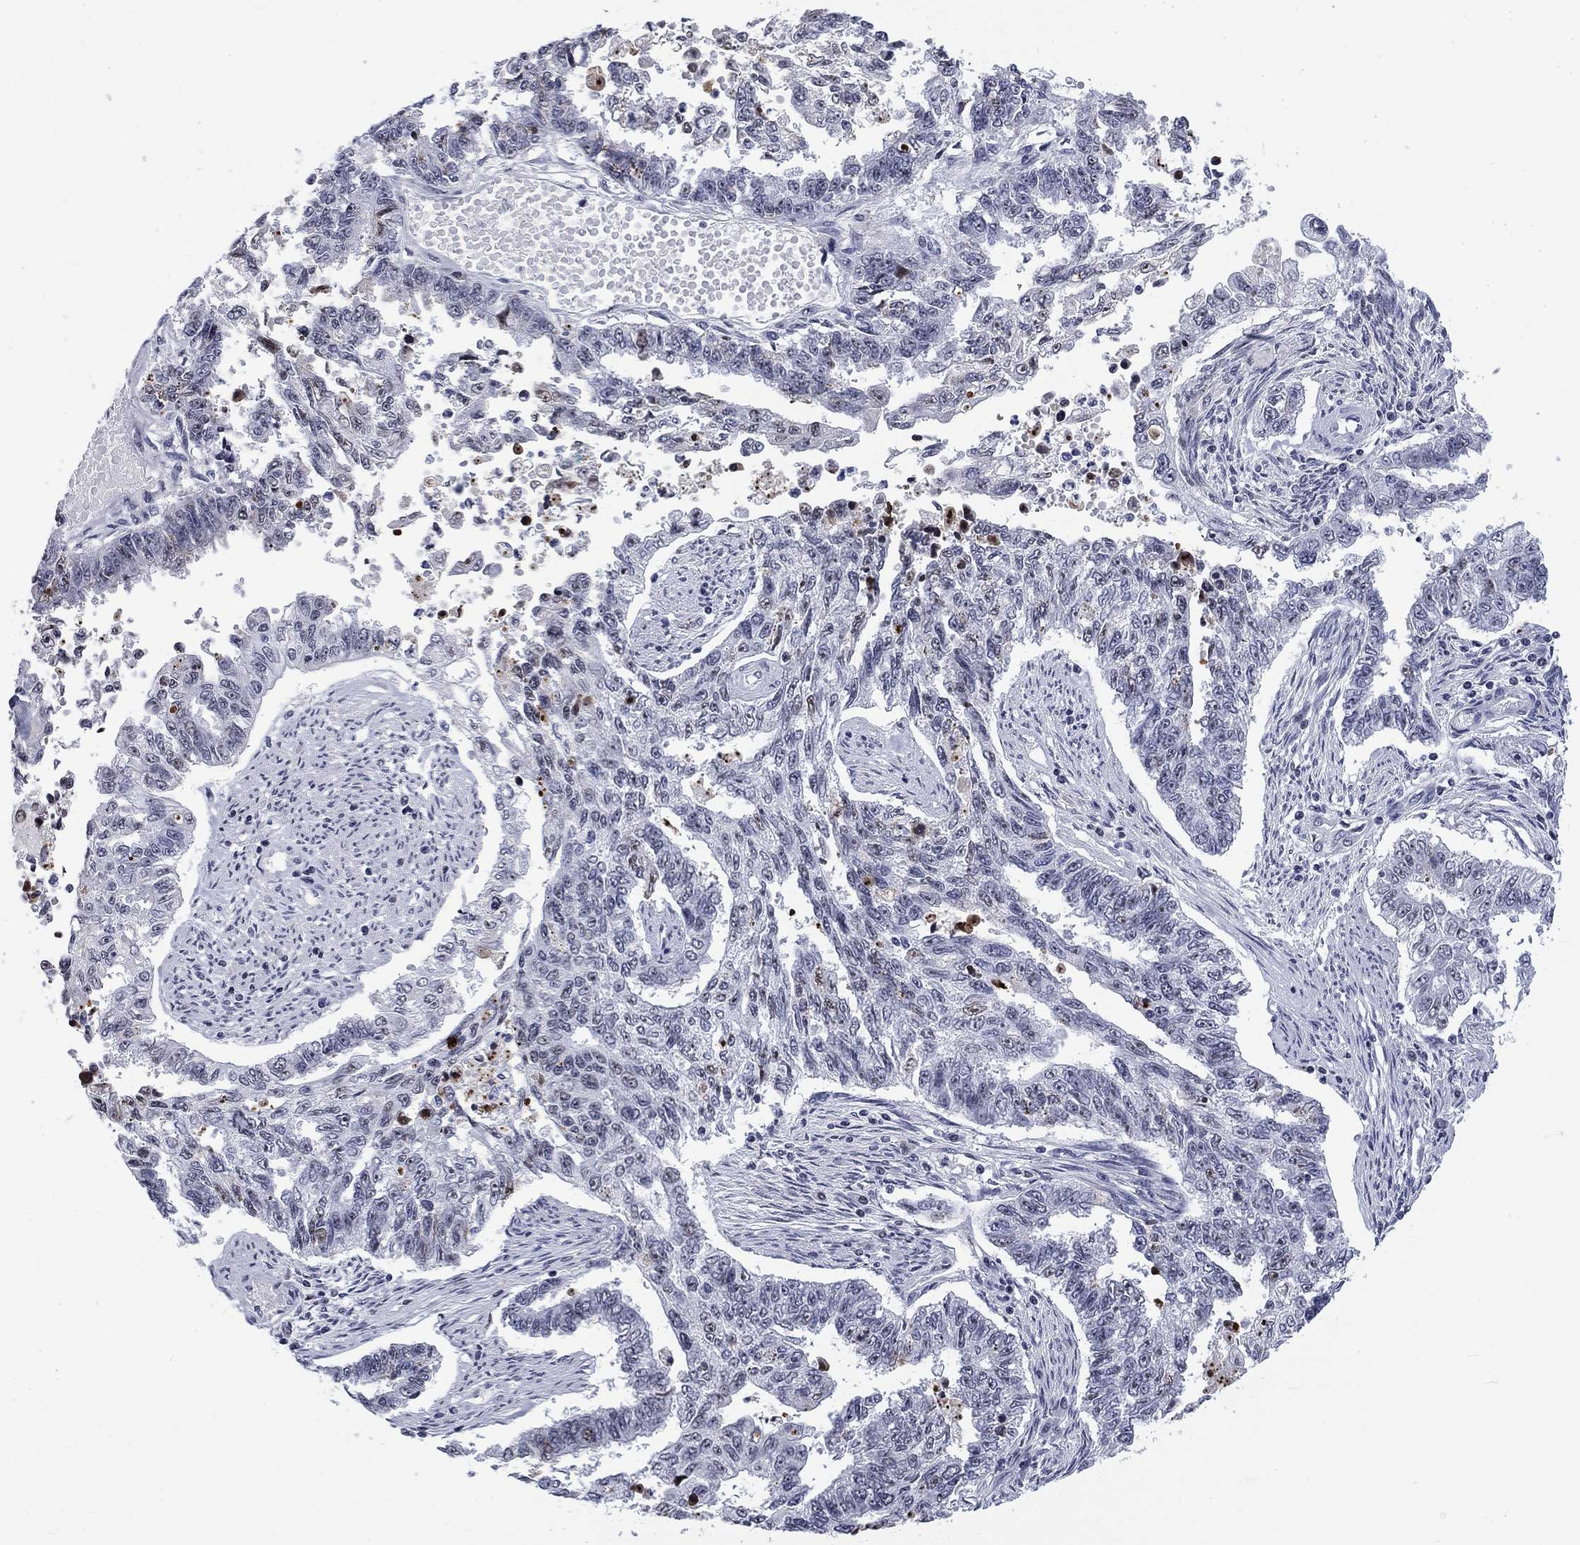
{"staining": {"intensity": "negative", "quantity": "none", "location": "none"}, "tissue": "endometrial cancer", "cell_type": "Tumor cells", "image_type": "cancer", "snomed": [{"axis": "morphology", "description": "Adenocarcinoma, NOS"}, {"axis": "topography", "description": "Uterus"}], "caption": "Protein analysis of endometrial cancer (adenocarcinoma) demonstrates no significant staining in tumor cells.", "gene": "CSRNP3", "patient": {"sex": "female", "age": 59}}